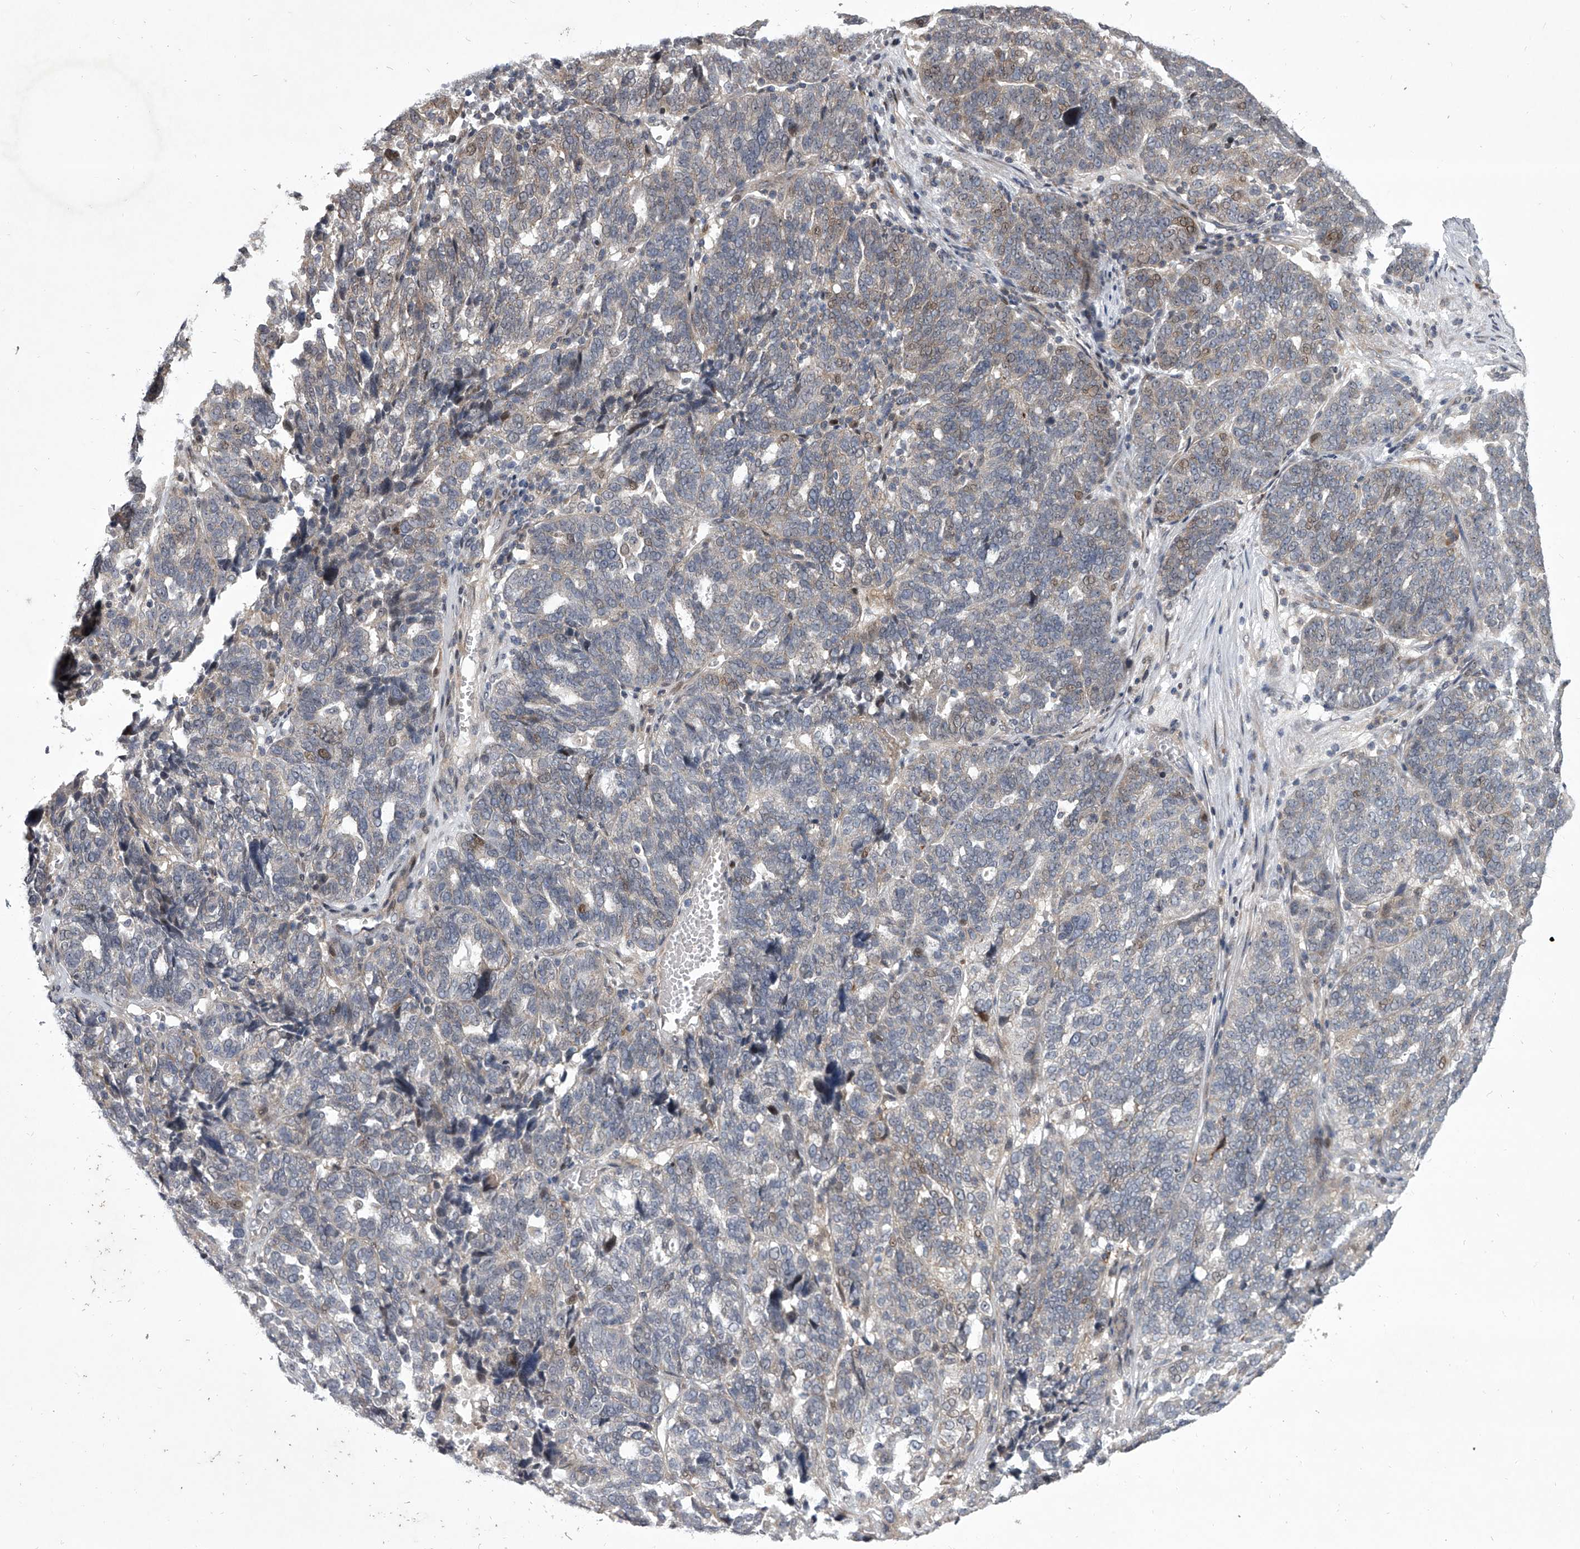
{"staining": {"intensity": "weak", "quantity": "<25%", "location": "nuclear"}, "tissue": "ovarian cancer", "cell_type": "Tumor cells", "image_type": "cancer", "snomed": [{"axis": "morphology", "description": "Cystadenocarcinoma, serous, NOS"}, {"axis": "topography", "description": "Ovary"}], "caption": "Ovarian cancer (serous cystadenocarcinoma) stained for a protein using immunohistochemistry demonstrates no positivity tumor cells.", "gene": "HEATR6", "patient": {"sex": "female", "age": 59}}